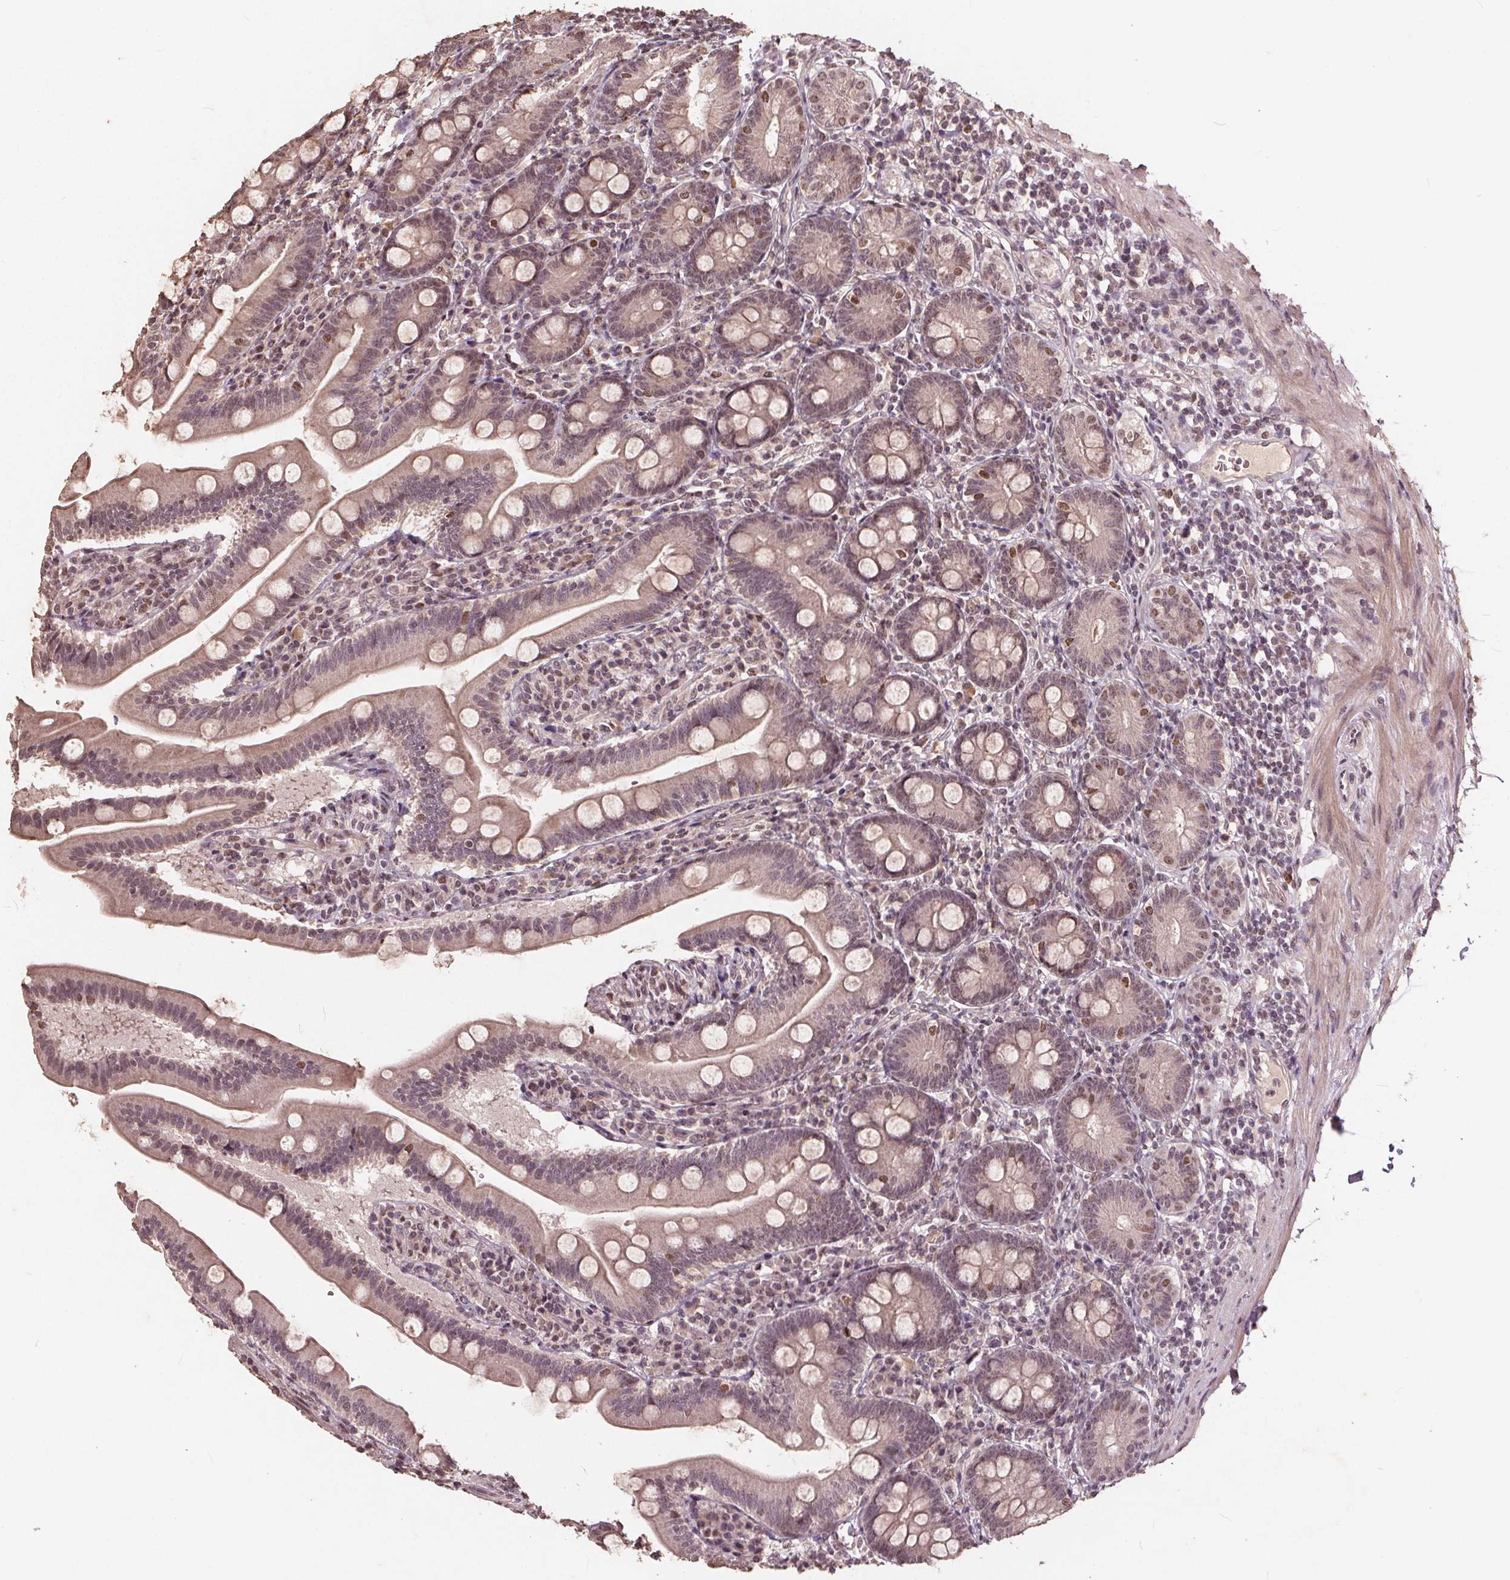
{"staining": {"intensity": "moderate", "quantity": ">75%", "location": "nuclear"}, "tissue": "duodenum", "cell_type": "Glandular cells", "image_type": "normal", "snomed": [{"axis": "morphology", "description": "Normal tissue, NOS"}, {"axis": "topography", "description": "Duodenum"}], "caption": "Glandular cells demonstrate moderate nuclear expression in about >75% of cells in unremarkable duodenum. The staining is performed using DAB (3,3'-diaminobenzidine) brown chromogen to label protein expression. The nuclei are counter-stained blue using hematoxylin.", "gene": "DNMT3B", "patient": {"sex": "female", "age": 67}}